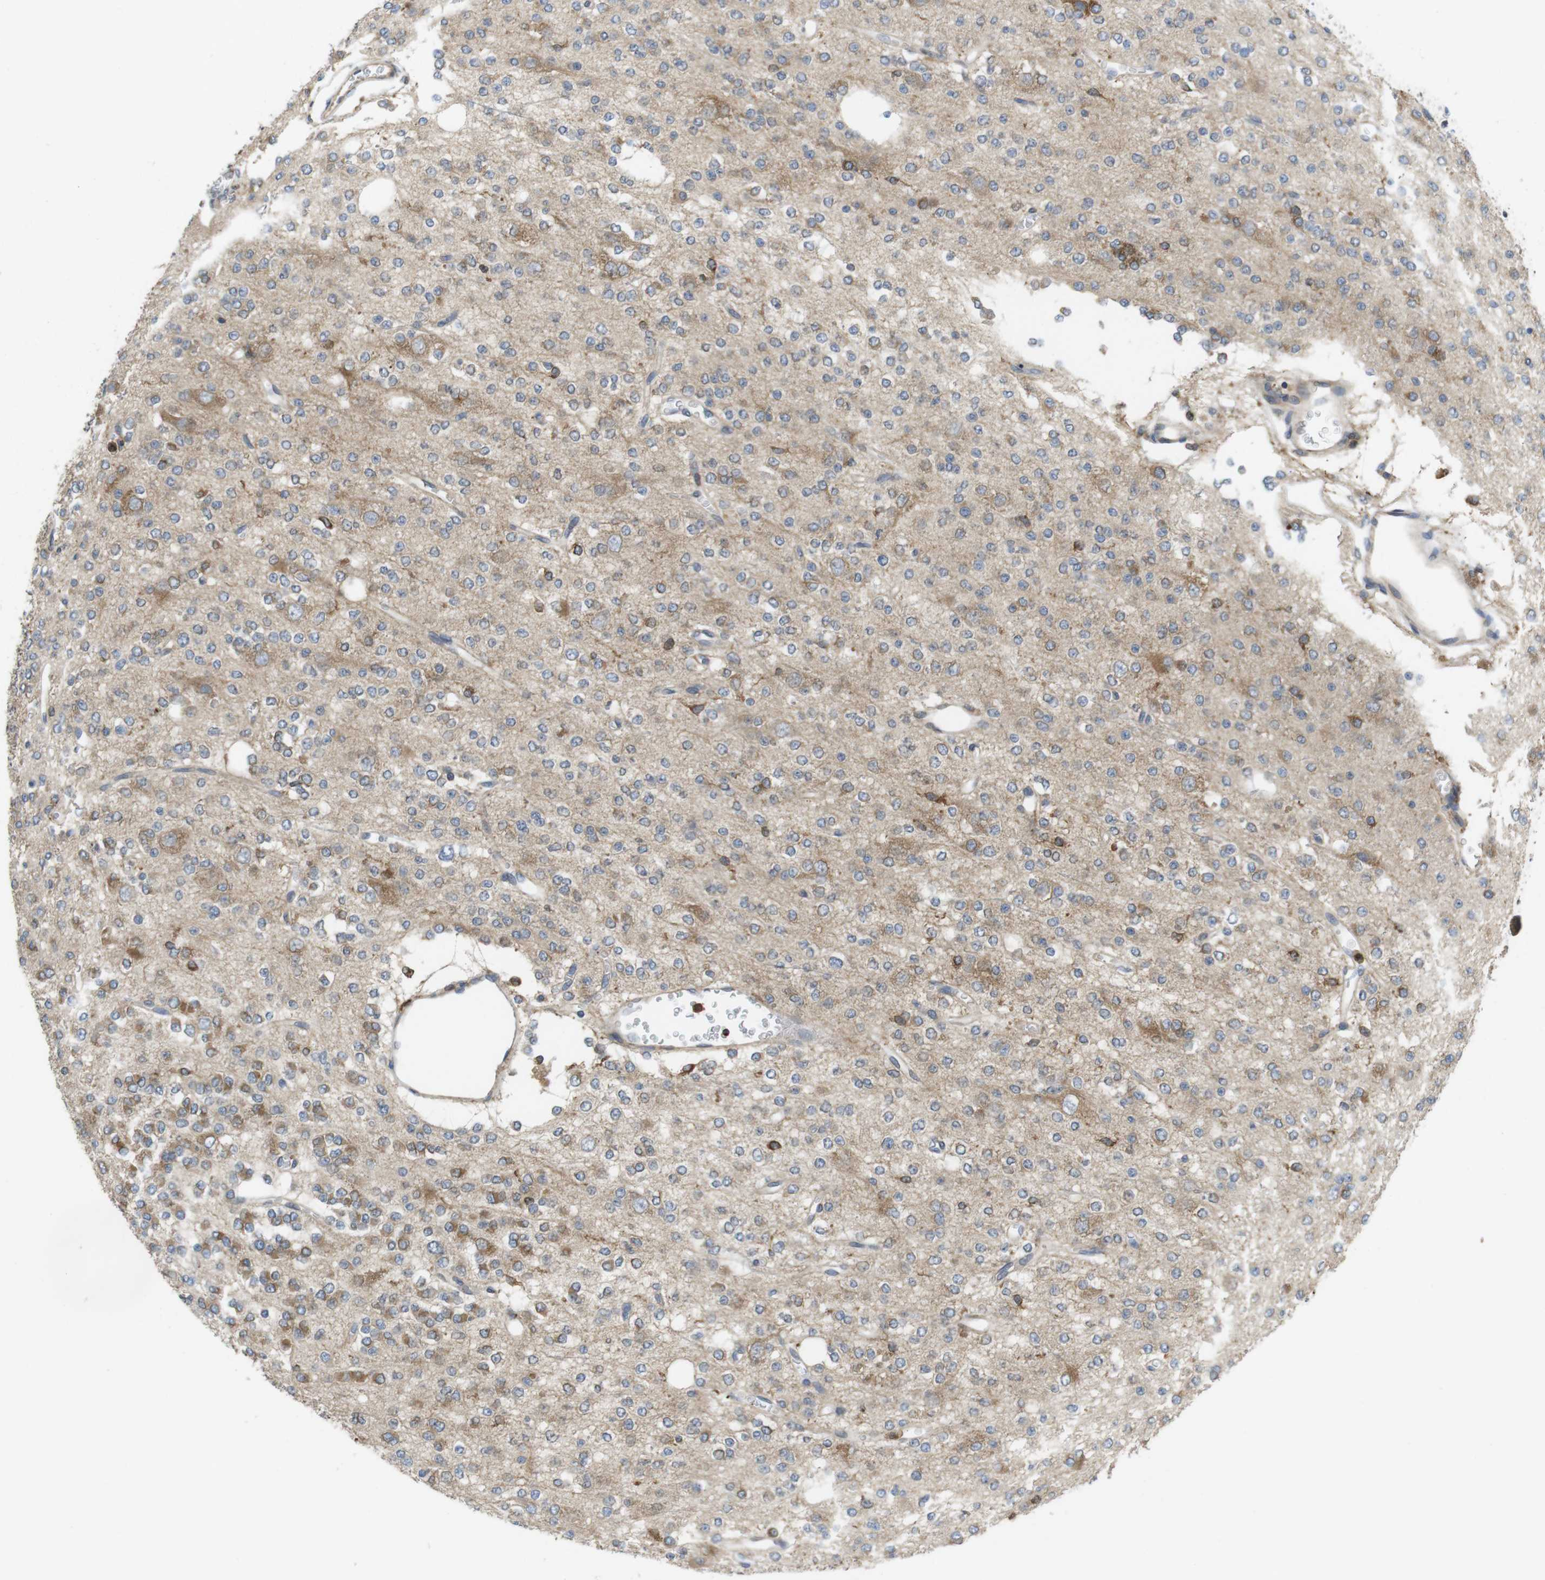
{"staining": {"intensity": "weak", "quantity": "25%-75%", "location": "cytoplasmic/membranous"}, "tissue": "glioma", "cell_type": "Tumor cells", "image_type": "cancer", "snomed": [{"axis": "morphology", "description": "Glioma, malignant, Low grade"}, {"axis": "topography", "description": "Brain"}], "caption": "Low-grade glioma (malignant) was stained to show a protein in brown. There is low levels of weak cytoplasmic/membranous expression in about 25%-75% of tumor cells. The protein is stained brown, and the nuclei are stained in blue (DAB (3,3'-diaminobenzidine) IHC with brightfield microscopy, high magnification).", "gene": "ARL6IP5", "patient": {"sex": "male", "age": 38}}